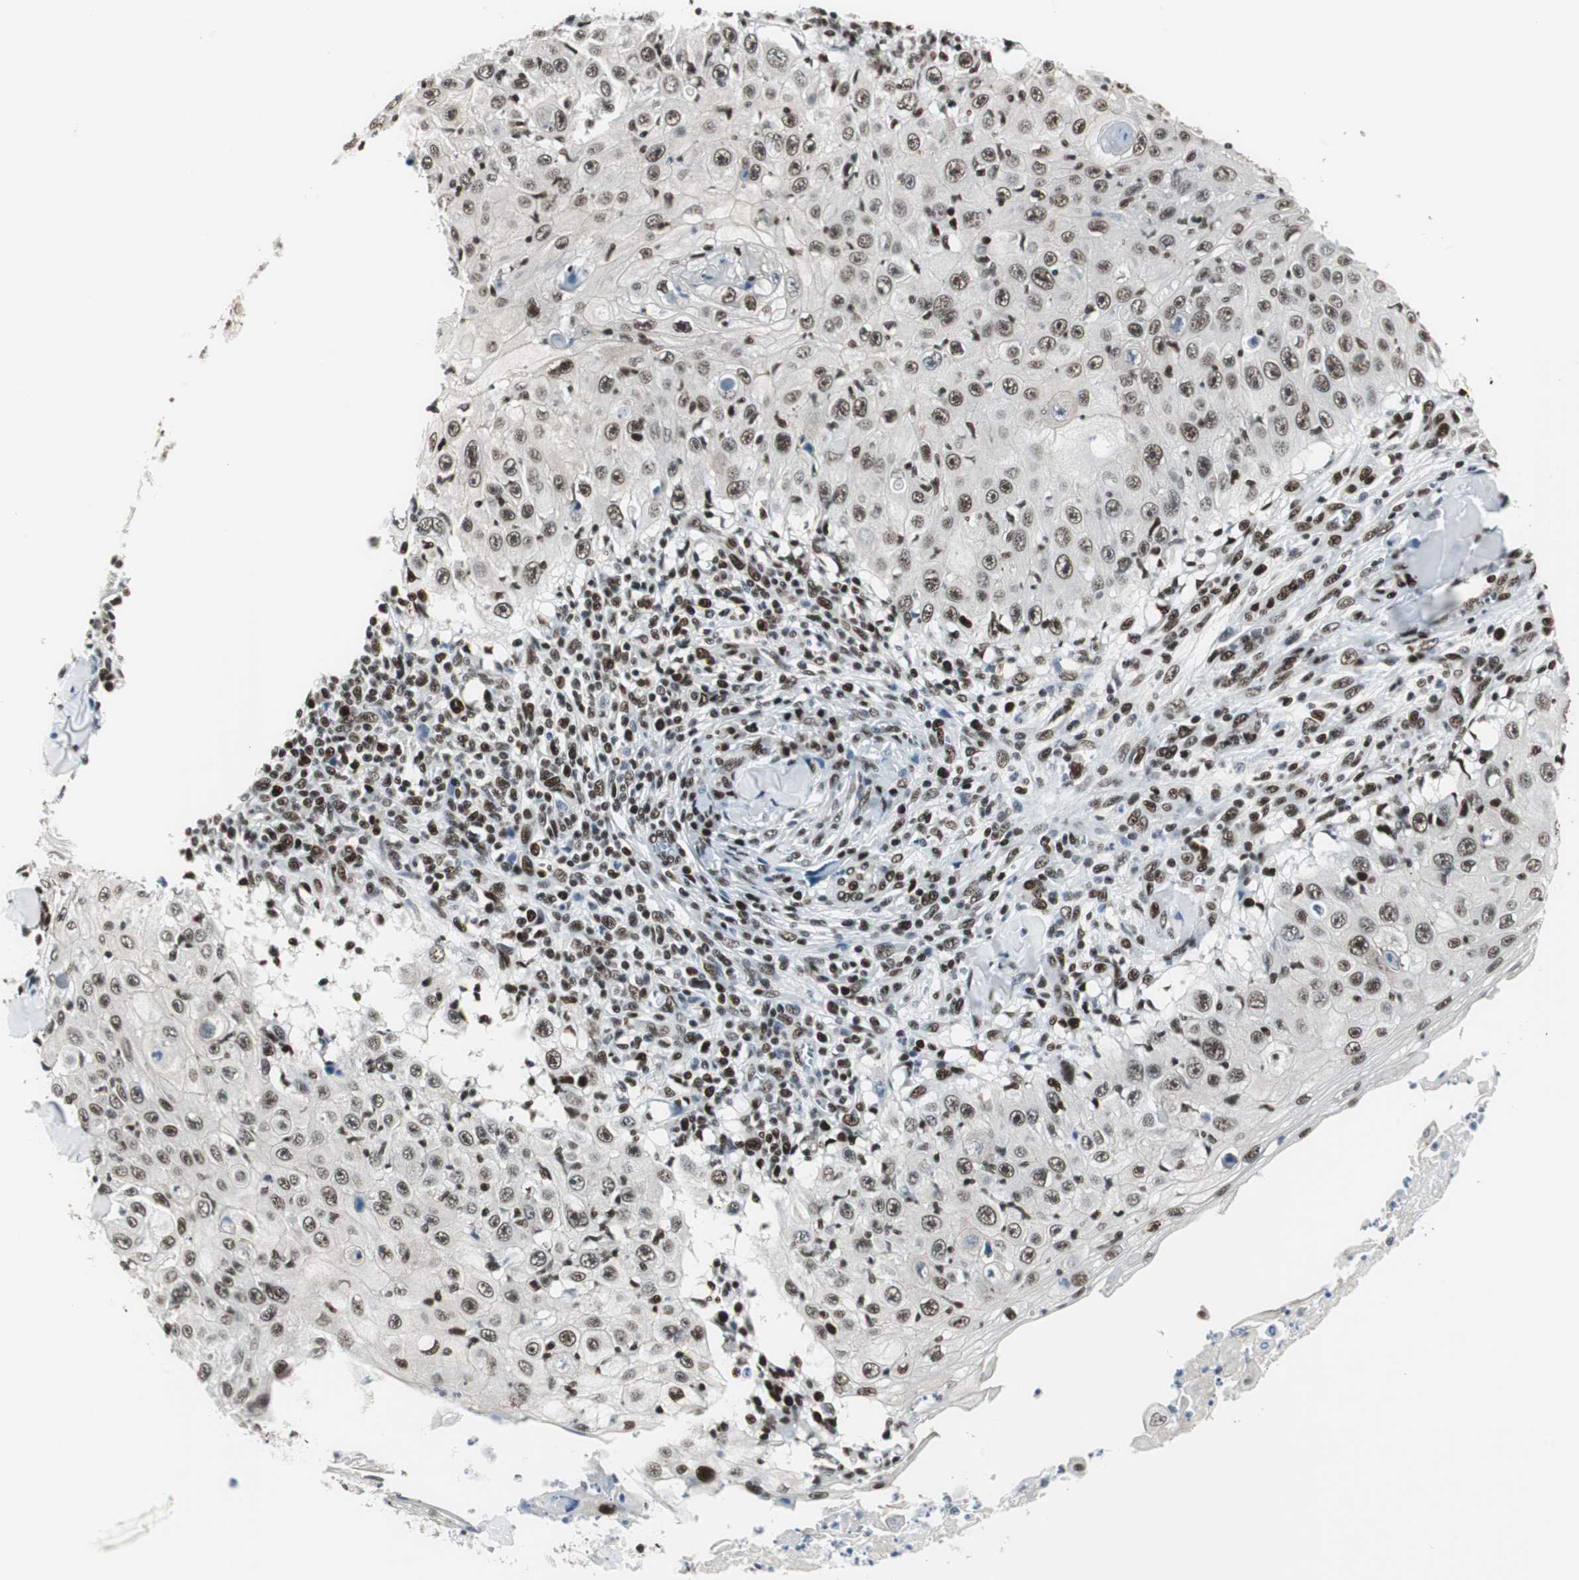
{"staining": {"intensity": "moderate", "quantity": ">75%", "location": "nuclear"}, "tissue": "skin cancer", "cell_type": "Tumor cells", "image_type": "cancer", "snomed": [{"axis": "morphology", "description": "Squamous cell carcinoma, NOS"}, {"axis": "topography", "description": "Skin"}], "caption": "Brown immunohistochemical staining in human skin squamous cell carcinoma demonstrates moderate nuclear expression in about >75% of tumor cells.", "gene": "MEF2D", "patient": {"sex": "male", "age": 86}}